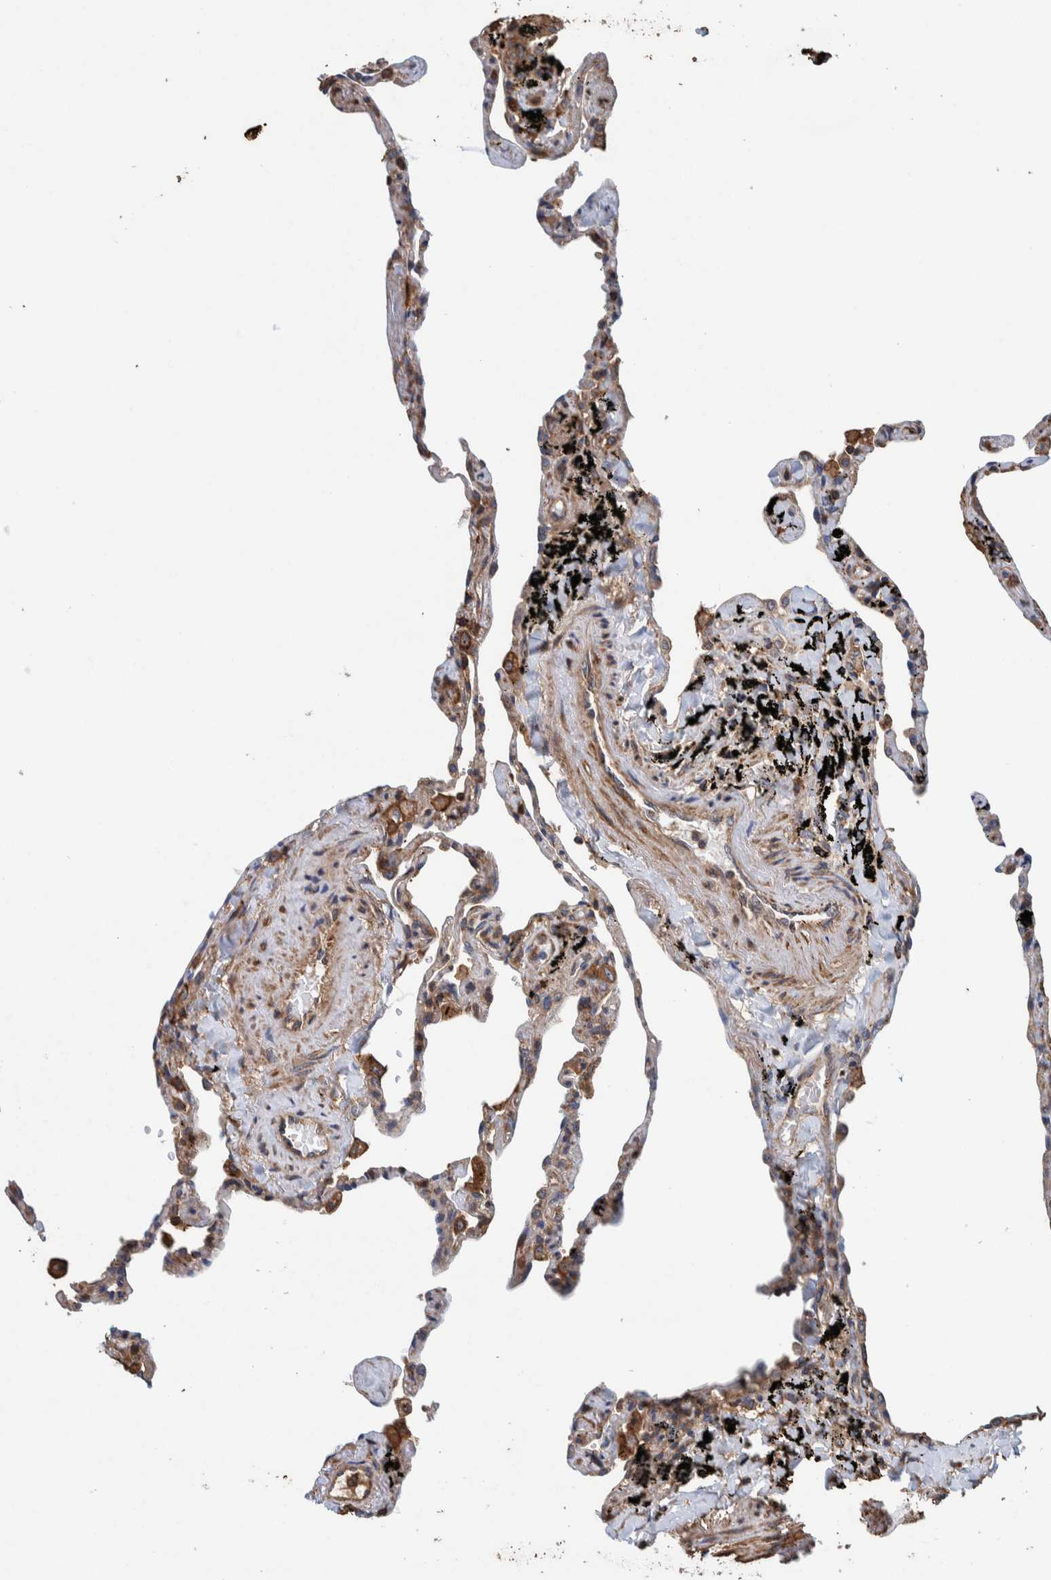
{"staining": {"intensity": "weak", "quantity": ">75%", "location": "cytoplasmic/membranous"}, "tissue": "lung", "cell_type": "Alveolar cells", "image_type": "normal", "snomed": [{"axis": "morphology", "description": "Normal tissue, NOS"}, {"axis": "topography", "description": "Lung"}], "caption": "Alveolar cells show low levels of weak cytoplasmic/membranous staining in about >75% of cells in unremarkable lung. The staining was performed using DAB (3,3'-diaminobenzidine), with brown indicating positive protein expression. Nuclei are stained blue with hematoxylin.", "gene": "PLA2G3", "patient": {"sex": "male", "age": 59}}